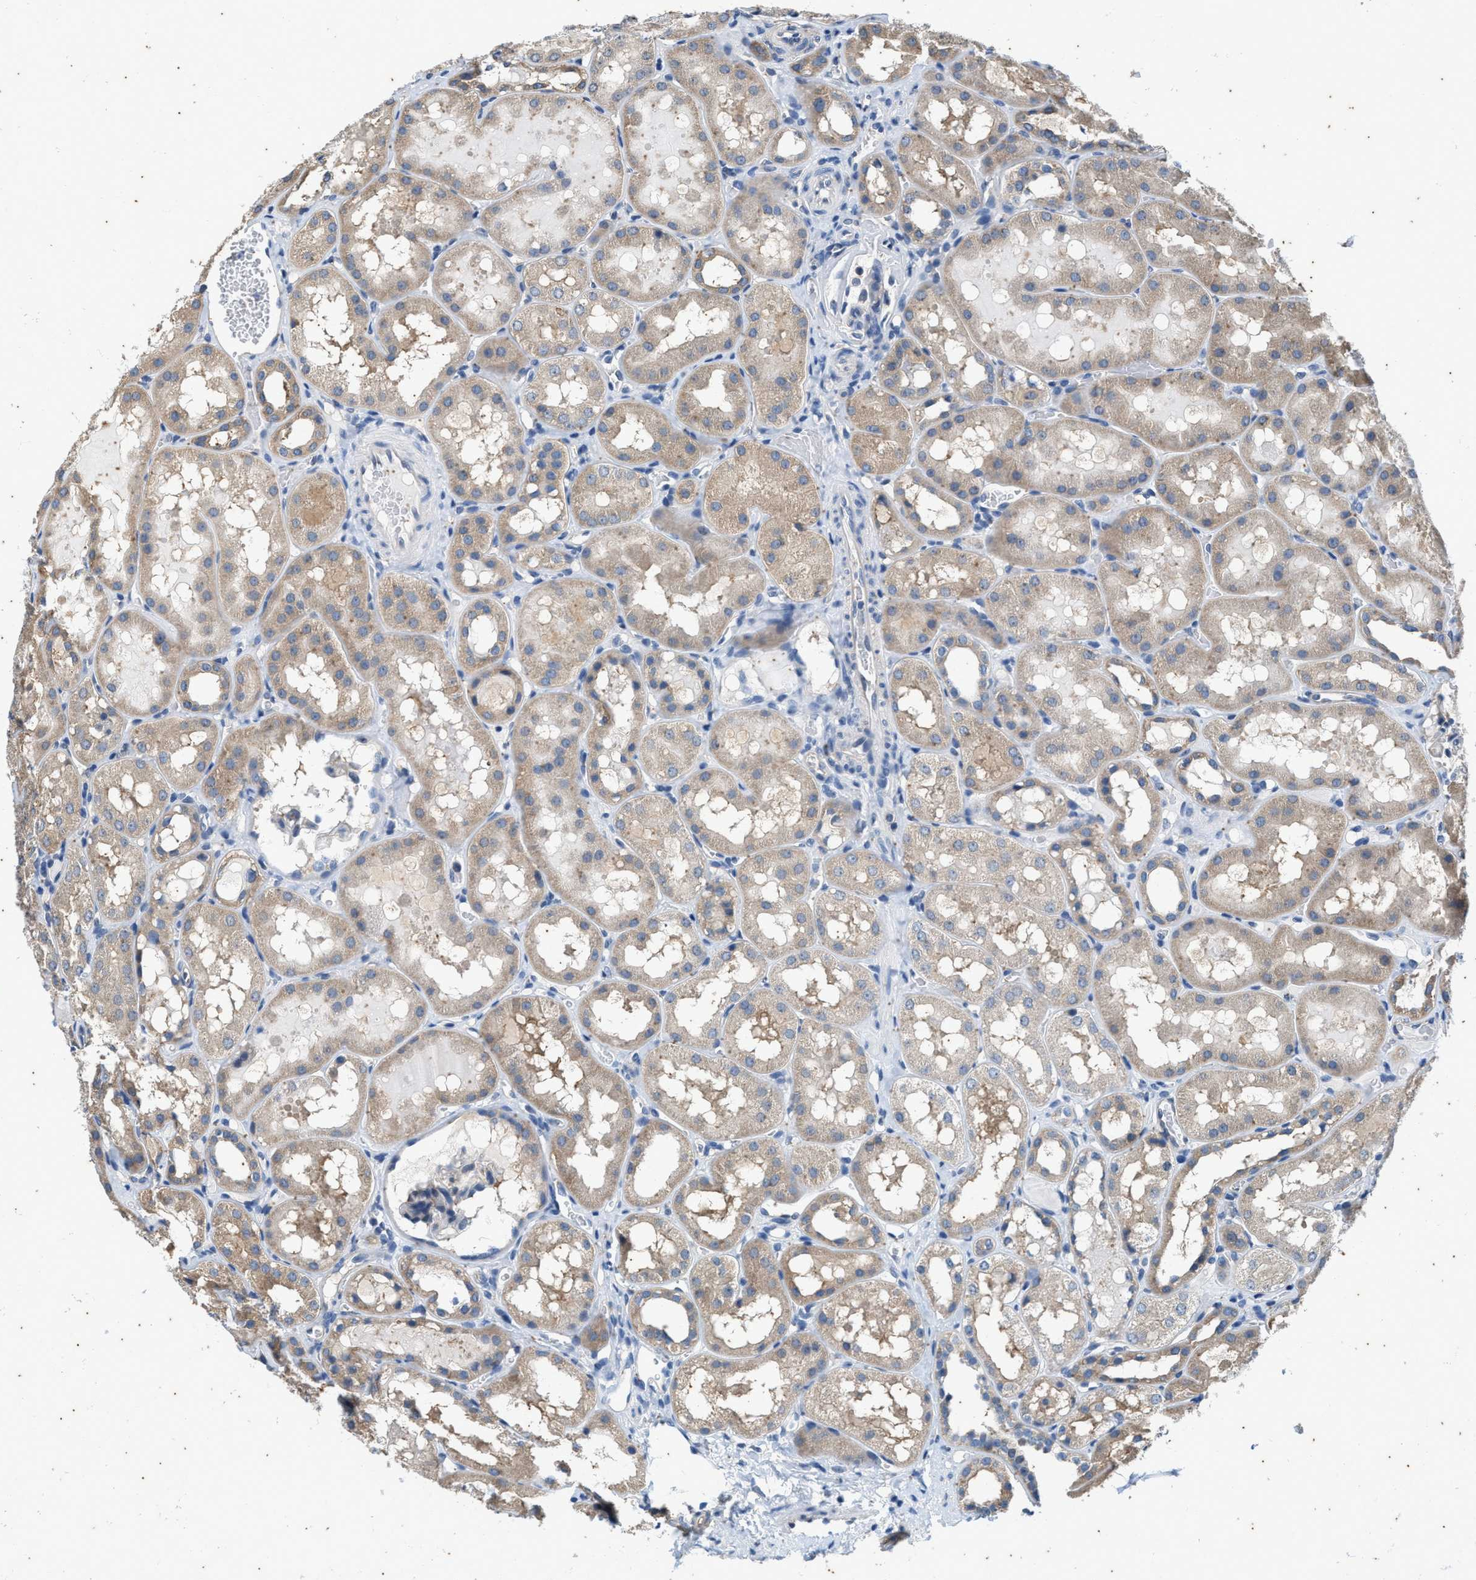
{"staining": {"intensity": "negative", "quantity": "none", "location": "none"}, "tissue": "kidney", "cell_type": "Cells in glomeruli", "image_type": "normal", "snomed": [{"axis": "morphology", "description": "Normal tissue, NOS"}, {"axis": "topography", "description": "Kidney"}, {"axis": "topography", "description": "Urinary bladder"}], "caption": "A high-resolution photomicrograph shows immunohistochemistry staining of benign kidney, which shows no significant staining in cells in glomeruli. Nuclei are stained in blue.", "gene": "COX19", "patient": {"sex": "male", "age": 16}}